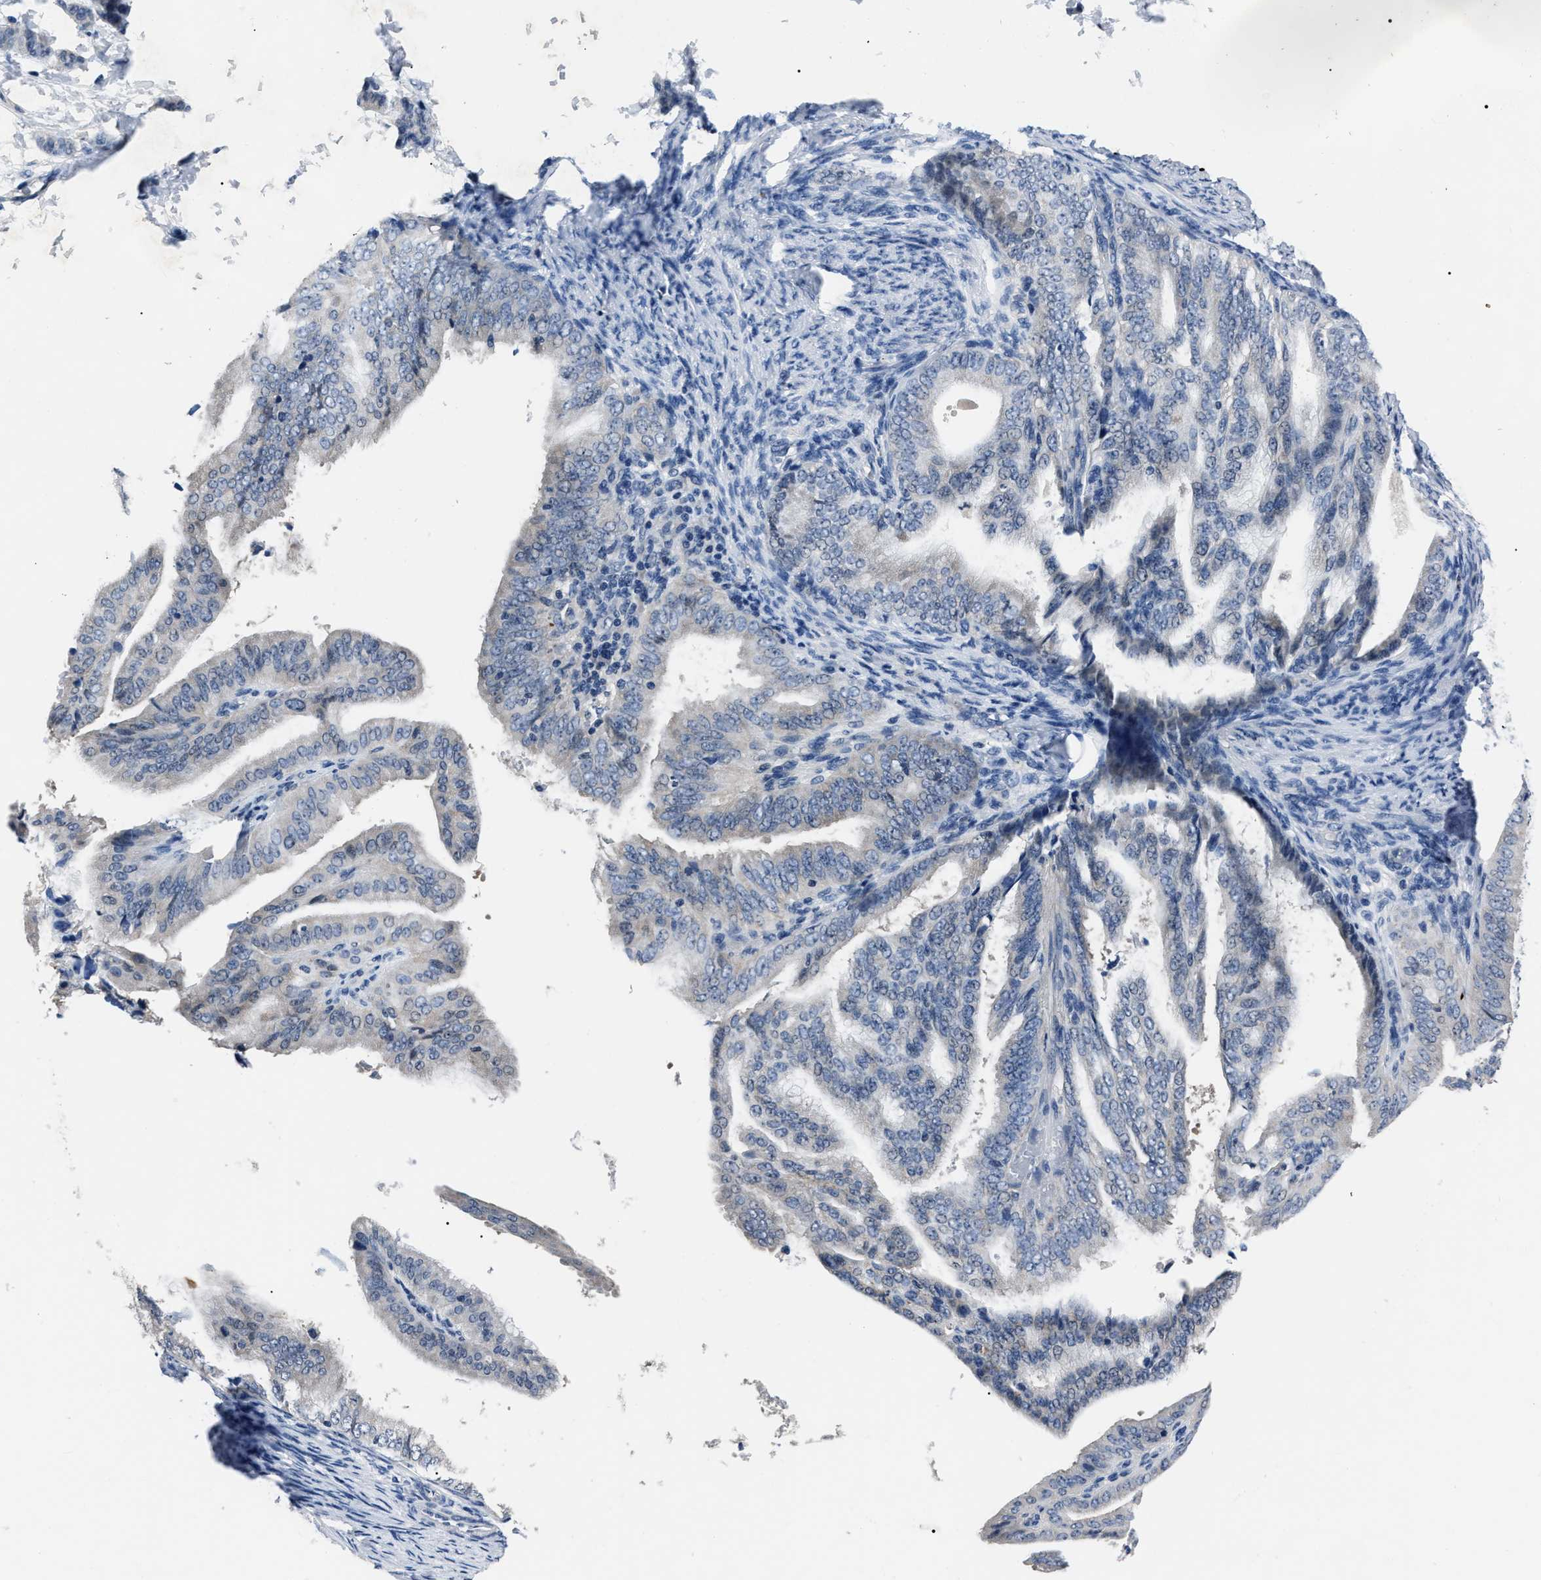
{"staining": {"intensity": "negative", "quantity": "none", "location": "none"}, "tissue": "endometrial cancer", "cell_type": "Tumor cells", "image_type": "cancer", "snomed": [{"axis": "morphology", "description": "Adenocarcinoma, NOS"}, {"axis": "topography", "description": "Endometrium"}], "caption": "Immunohistochemistry image of human endometrial adenocarcinoma stained for a protein (brown), which exhibits no staining in tumor cells.", "gene": "LRWD1", "patient": {"sex": "female", "age": 58}}